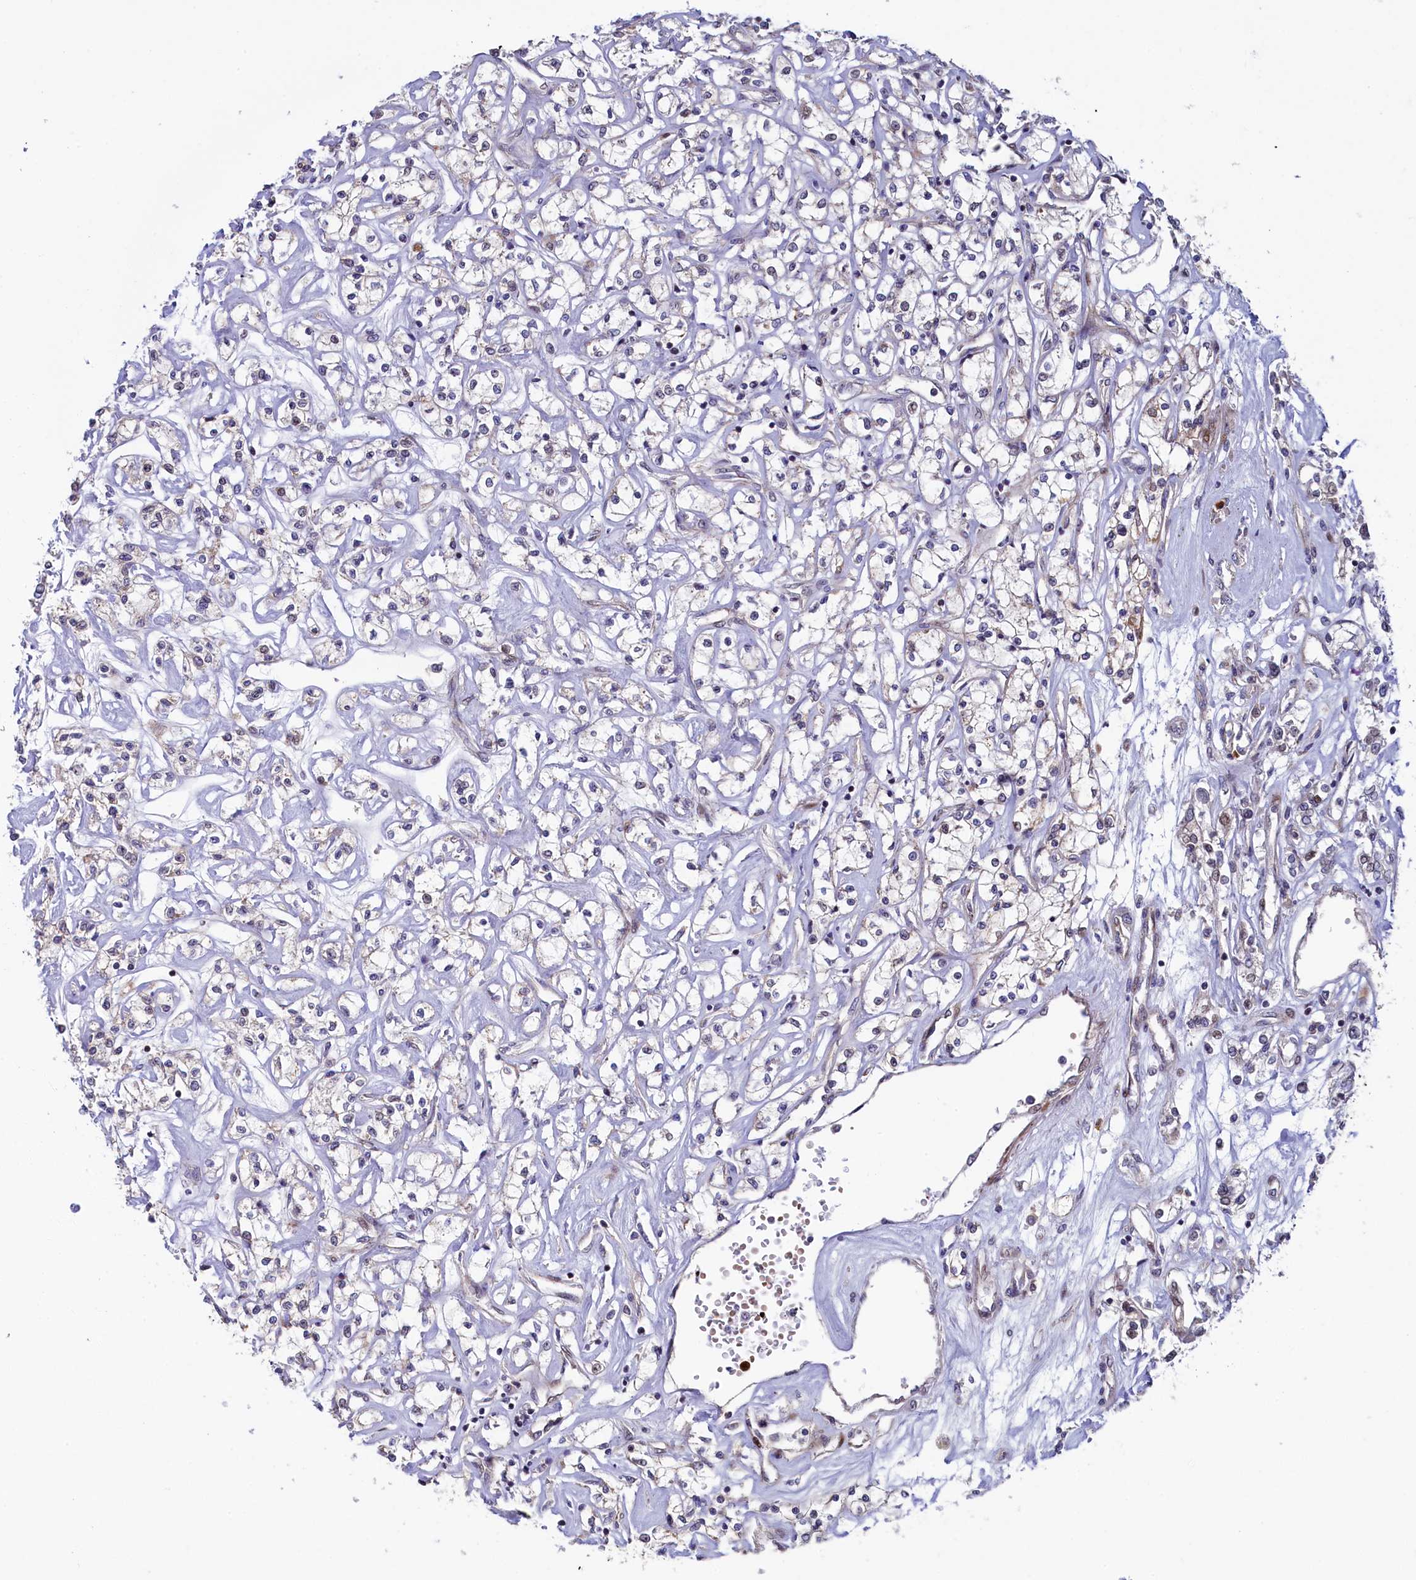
{"staining": {"intensity": "weak", "quantity": "<25%", "location": "nuclear"}, "tissue": "renal cancer", "cell_type": "Tumor cells", "image_type": "cancer", "snomed": [{"axis": "morphology", "description": "Adenocarcinoma, NOS"}, {"axis": "topography", "description": "Kidney"}], "caption": "Tumor cells show no significant protein staining in adenocarcinoma (renal).", "gene": "PIK3C3", "patient": {"sex": "female", "age": 59}}